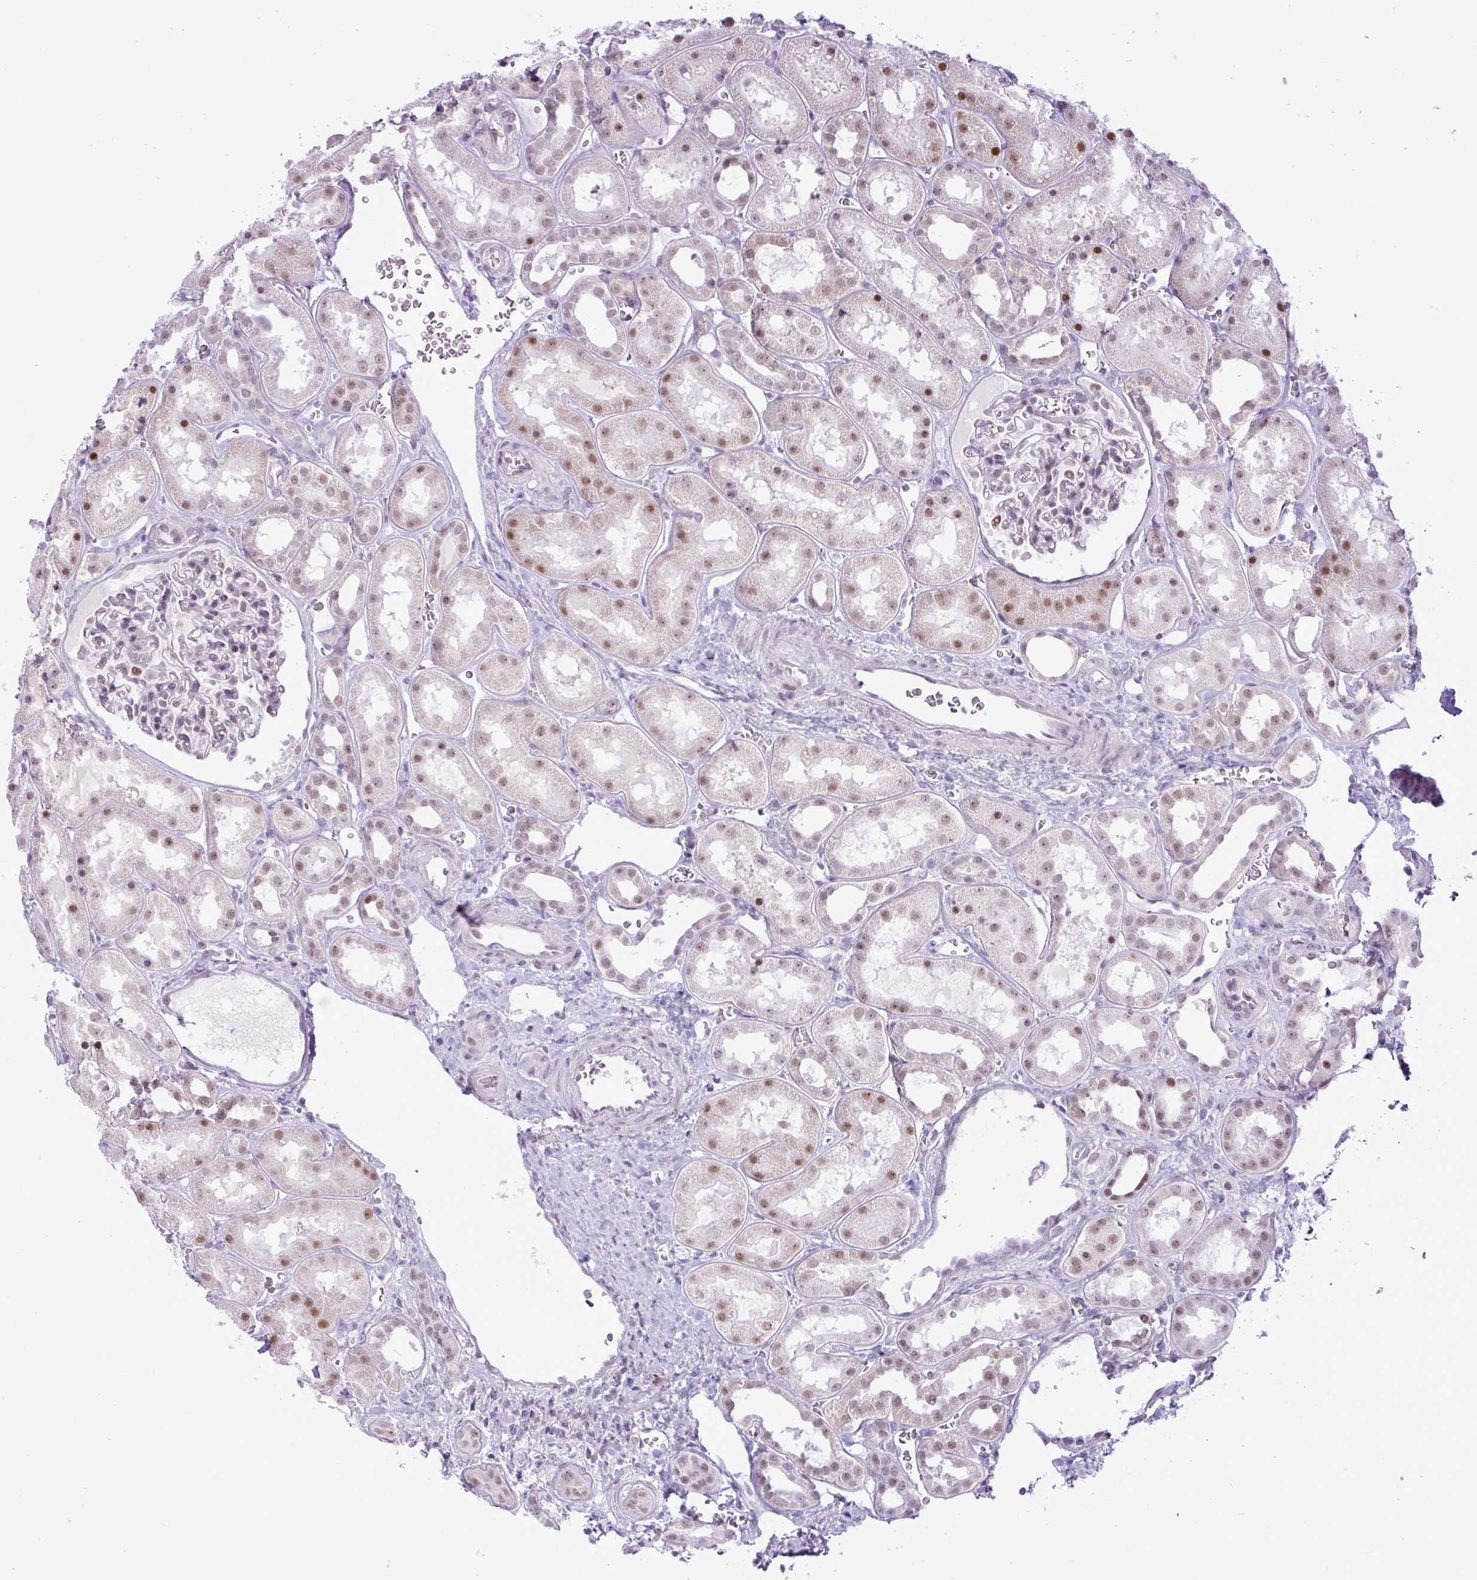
{"staining": {"intensity": "moderate", "quantity": "<25%", "location": "nuclear"}, "tissue": "kidney", "cell_type": "Cells in glomeruli", "image_type": "normal", "snomed": [{"axis": "morphology", "description": "Normal tissue, NOS"}, {"axis": "topography", "description": "Kidney"}], "caption": "The immunohistochemical stain labels moderate nuclear expression in cells in glomeruli of benign kidney. The protein is shown in brown color, while the nuclei are stained blue.", "gene": "ELOA2", "patient": {"sex": "female", "age": 41}}